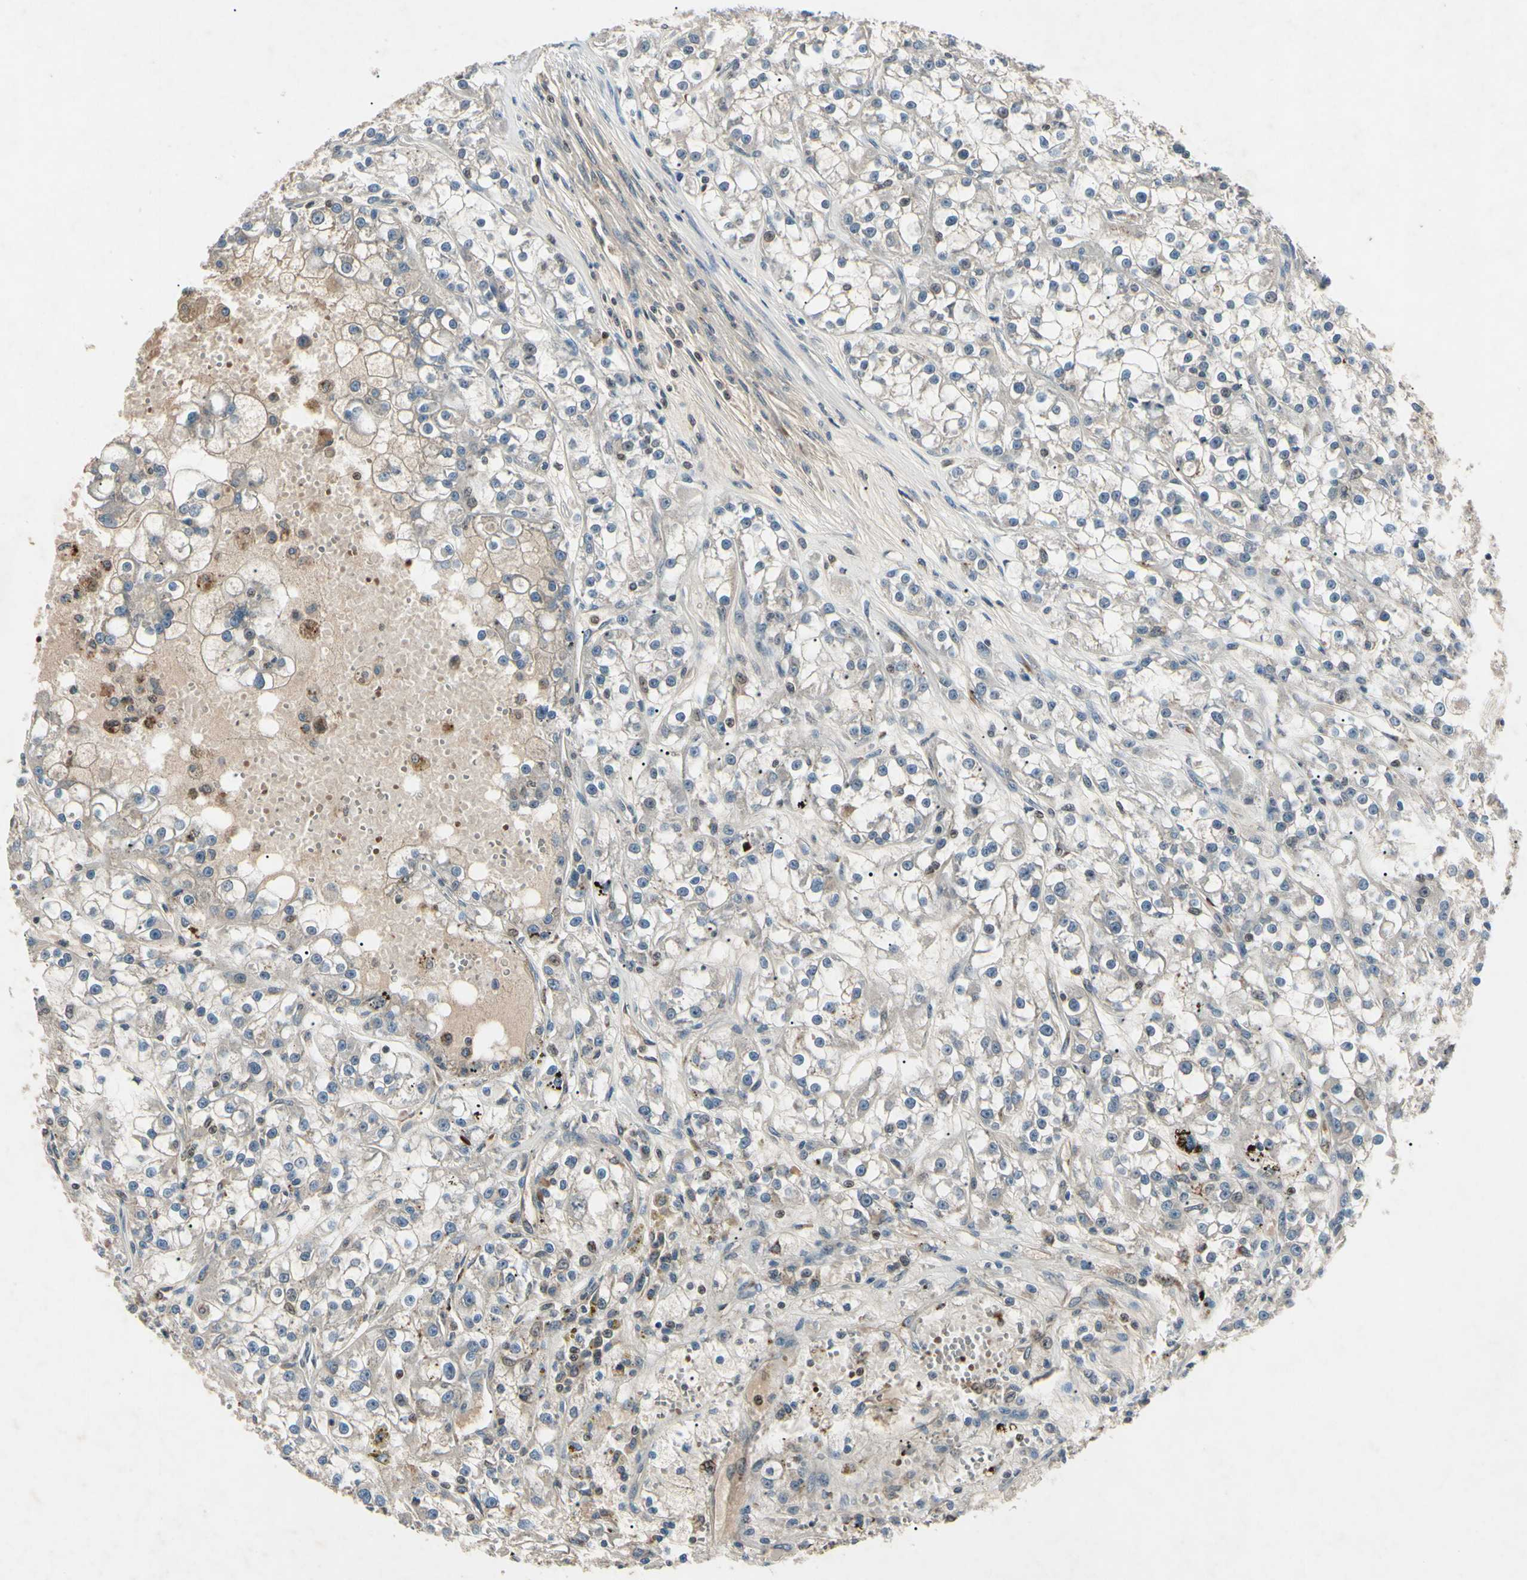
{"staining": {"intensity": "negative", "quantity": "none", "location": "none"}, "tissue": "renal cancer", "cell_type": "Tumor cells", "image_type": "cancer", "snomed": [{"axis": "morphology", "description": "Adenocarcinoma, NOS"}, {"axis": "topography", "description": "Kidney"}], "caption": "Human renal cancer (adenocarcinoma) stained for a protein using immunohistochemistry demonstrates no staining in tumor cells.", "gene": "AEBP1", "patient": {"sex": "female", "age": 52}}